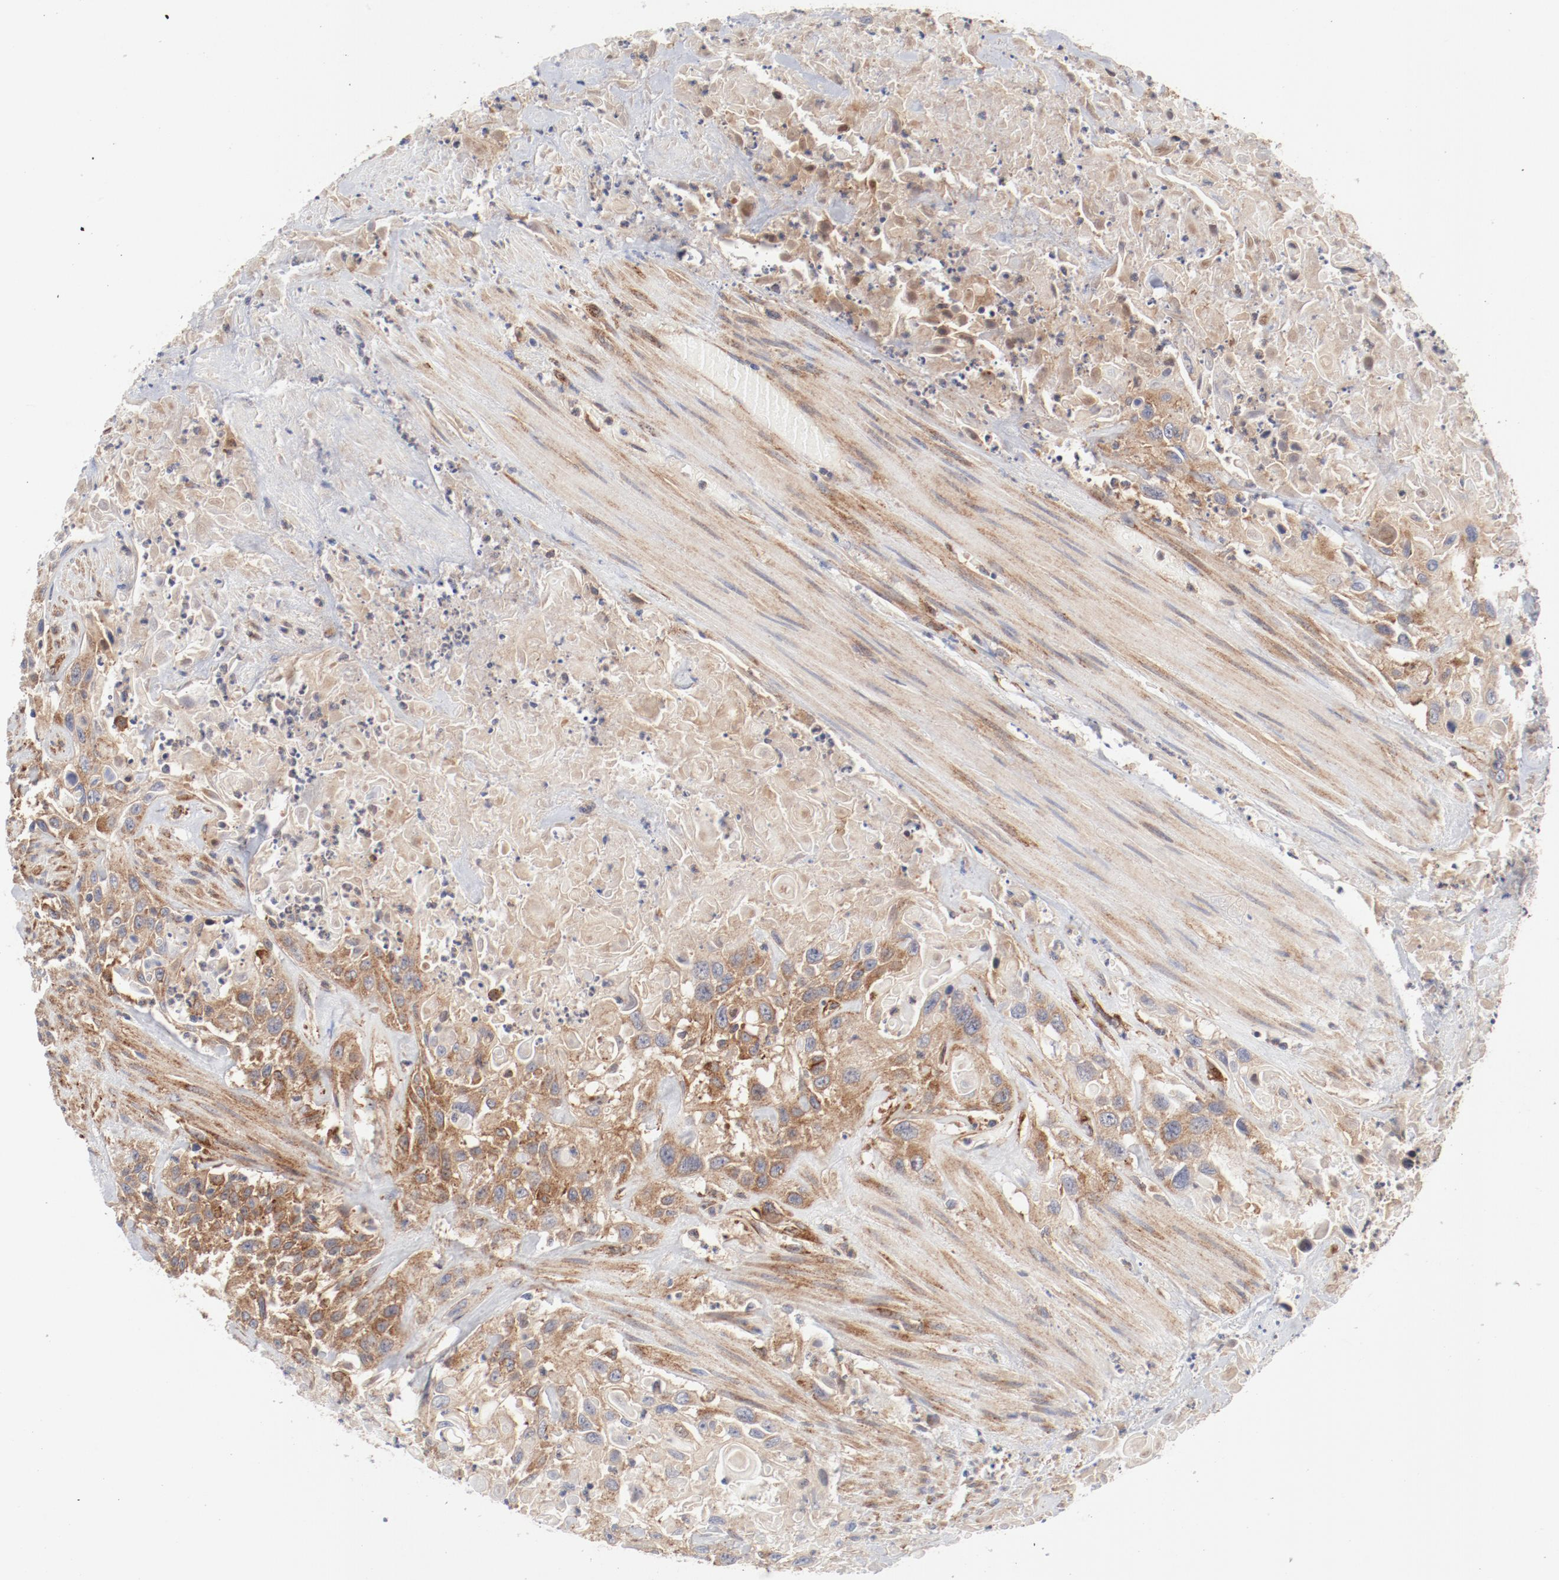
{"staining": {"intensity": "moderate", "quantity": "25%-75%", "location": "cytoplasmic/membranous"}, "tissue": "urothelial cancer", "cell_type": "Tumor cells", "image_type": "cancer", "snomed": [{"axis": "morphology", "description": "Urothelial carcinoma, High grade"}, {"axis": "topography", "description": "Urinary bladder"}], "caption": "A photomicrograph showing moderate cytoplasmic/membranous positivity in about 25%-75% of tumor cells in urothelial cancer, as visualized by brown immunohistochemical staining.", "gene": "AP2A1", "patient": {"sex": "female", "age": 84}}